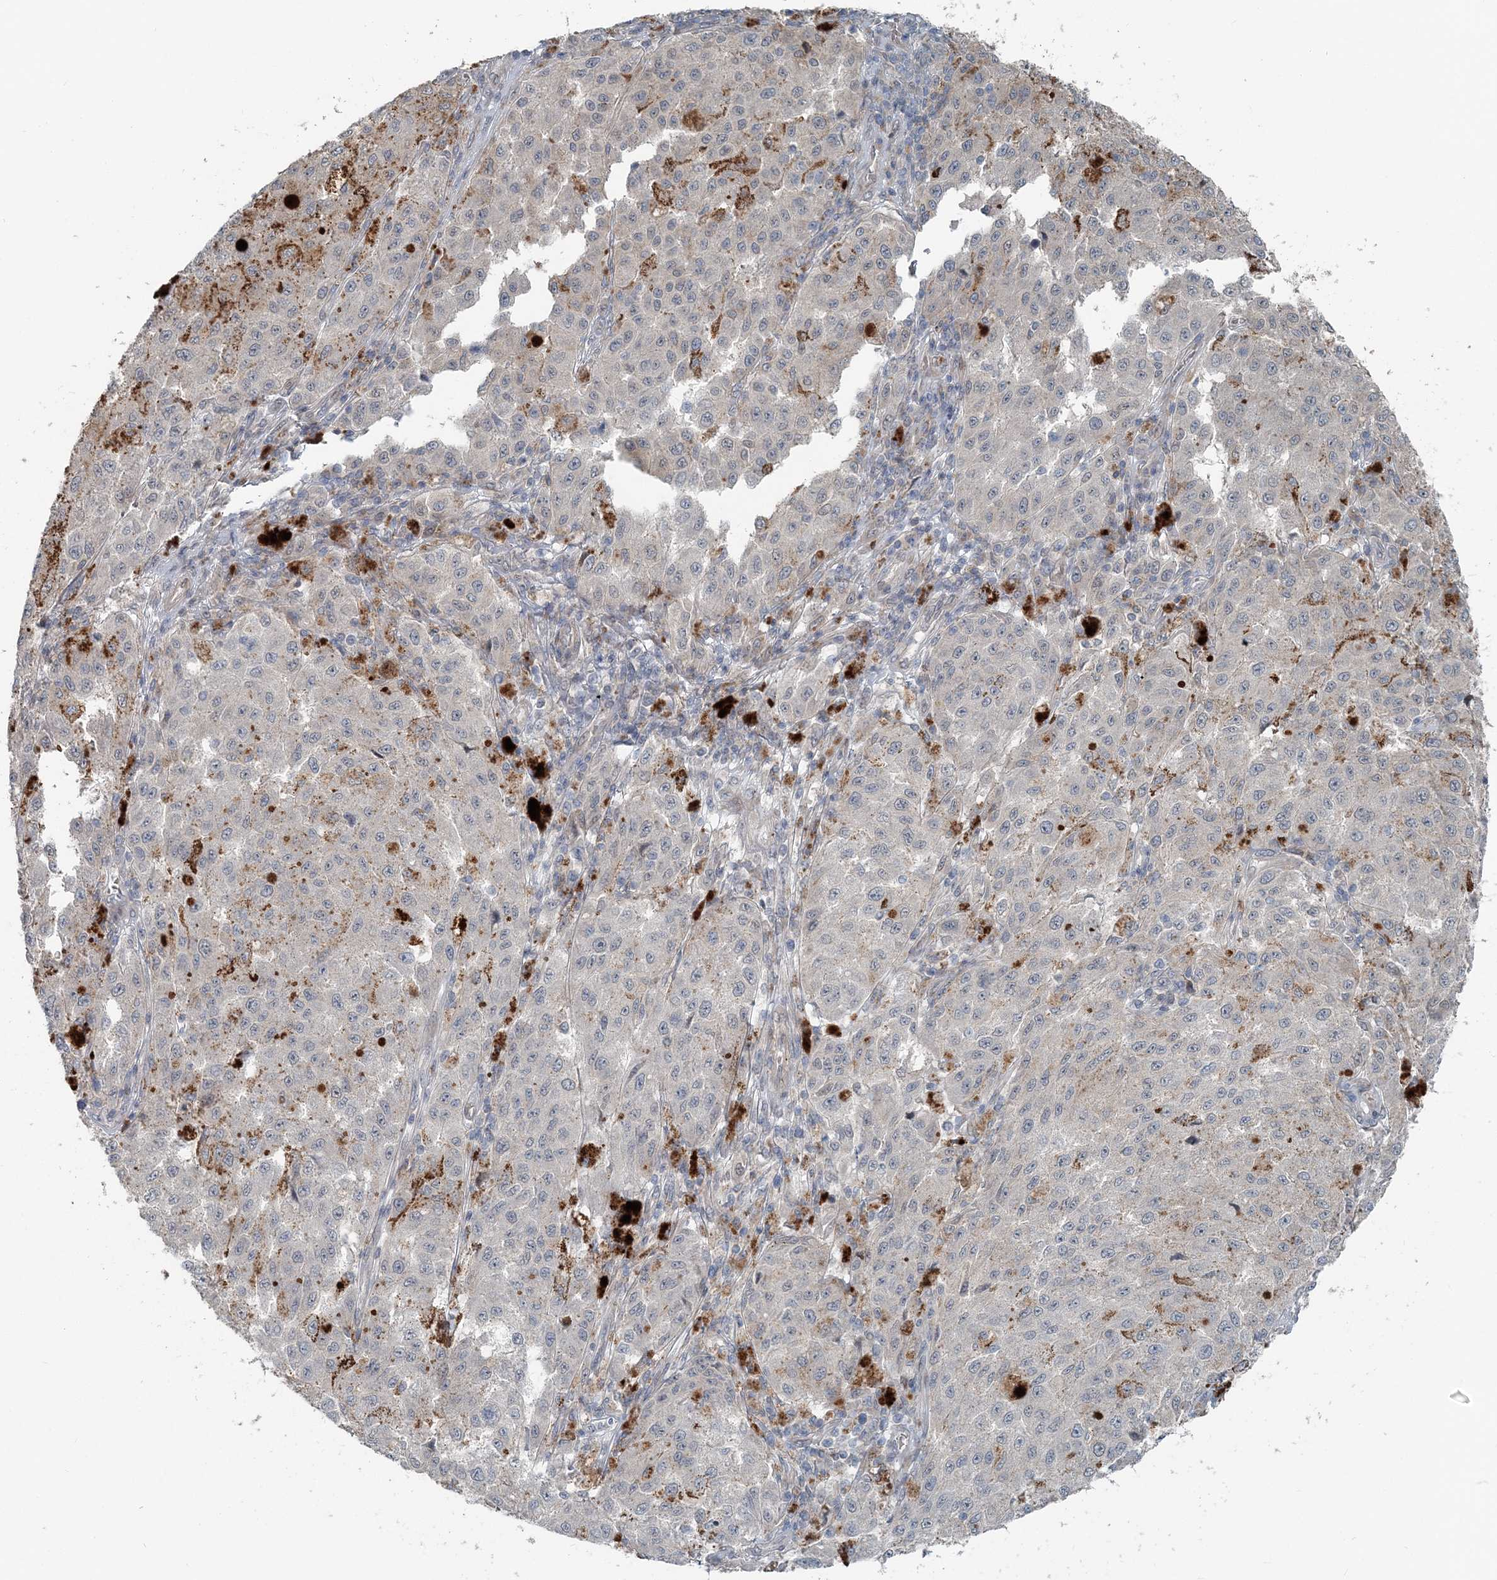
{"staining": {"intensity": "negative", "quantity": "none", "location": "none"}, "tissue": "melanoma", "cell_type": "Tumor cells", "image_type": "cancer", "snomed": [{"axis": "morphology", "description": "Malignant melanoma, NOS"}, {"axis": "topography", "description": "Skin"}], "caption": "The photomicrograph shows no significant expression in tumor cells of malignant melanoma.", "gene": "FBXL17", "patient": {"sex": "female", "age": 64}}